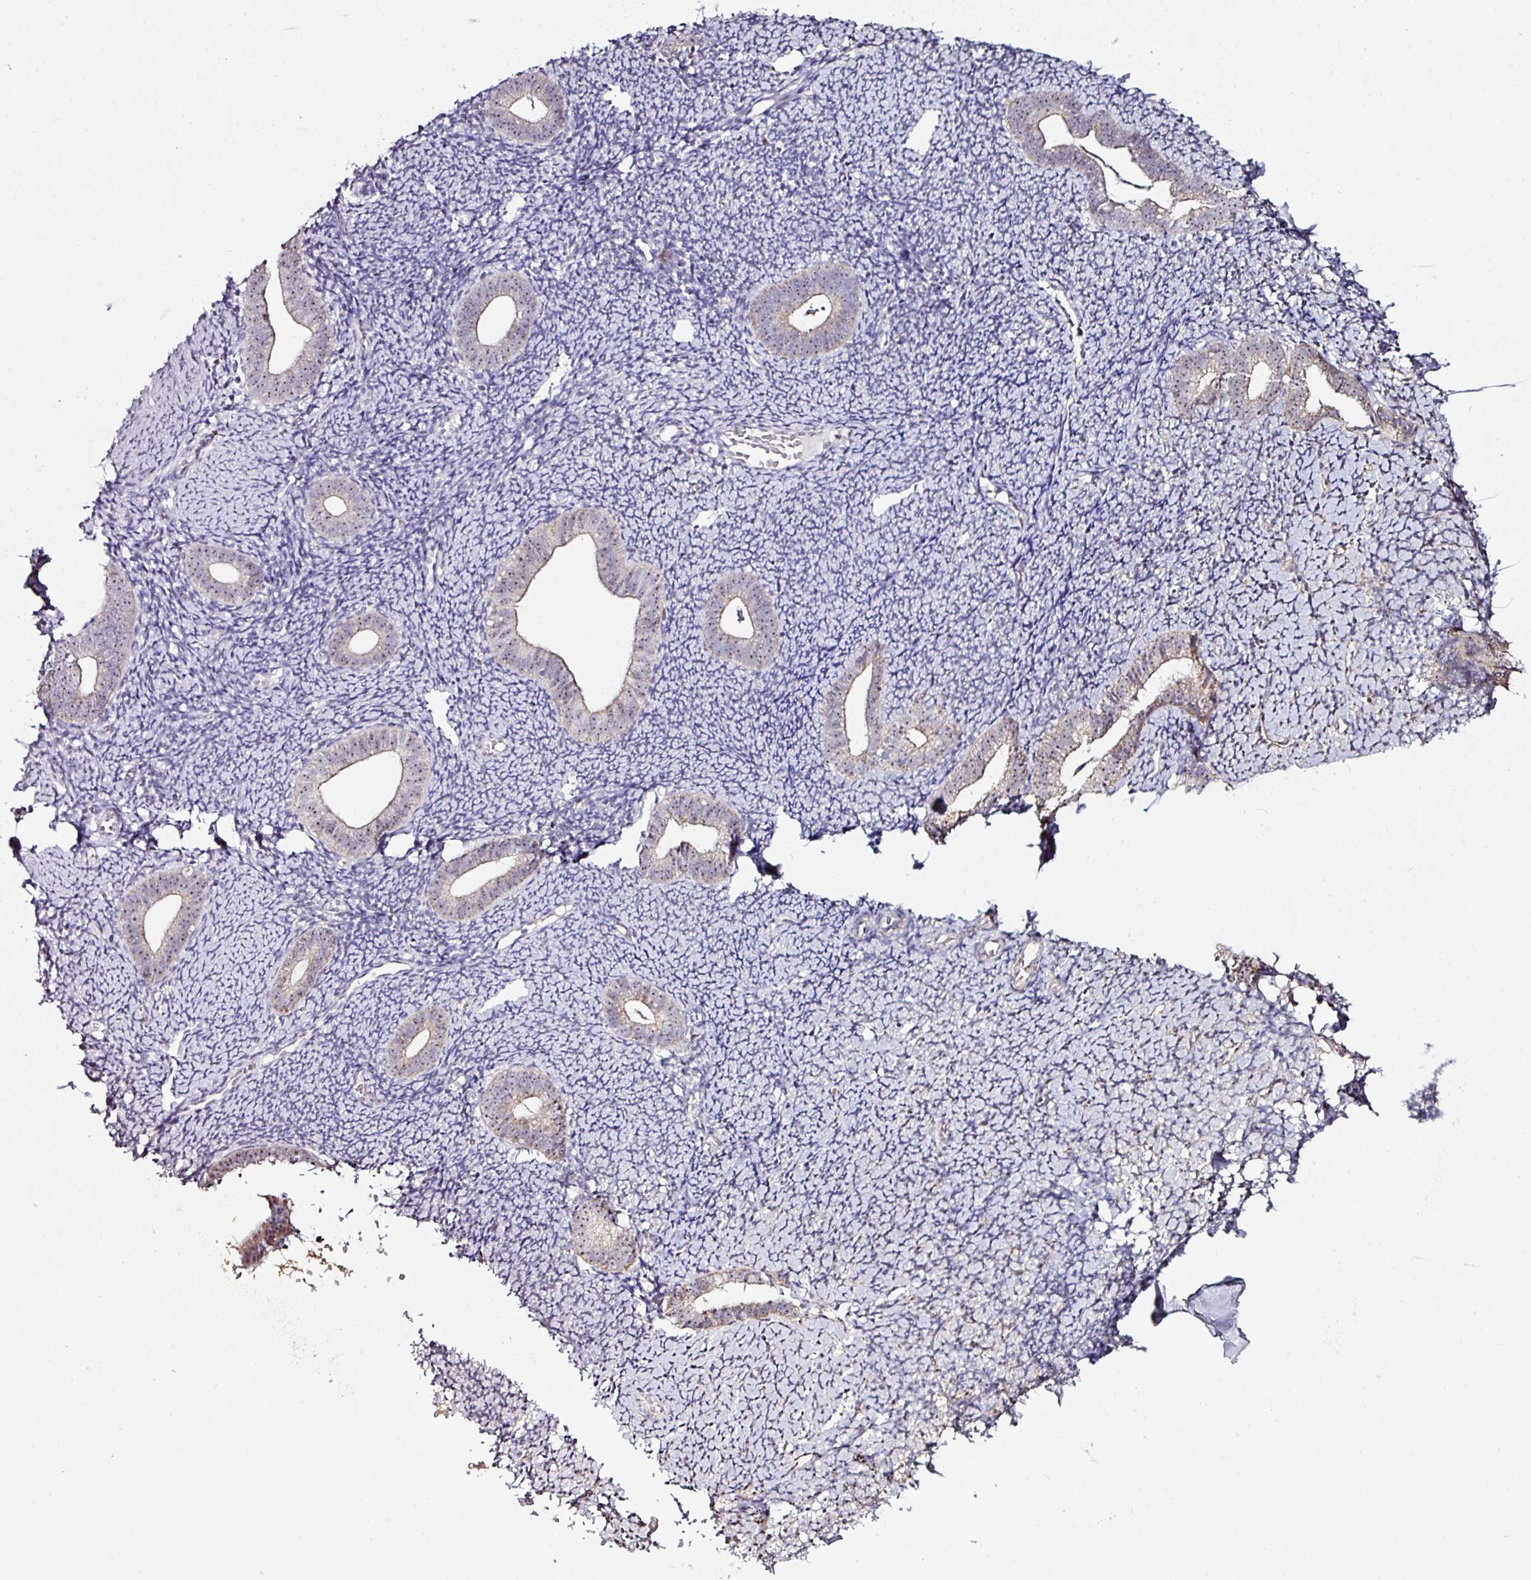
{"staining": {"intensity": "negative", "quantity": "none", "location": "none"}, "tissue": "endometrium", "cell_type": "Cells in endometrial stroma", "image_type": "normal", "snomed": [{"axis": "morphology", "description": "Normal tissue, NOS"}, {"axis": "topography", "description": "Endometrium"}], "caption": "DAB (3,3'-diaminobenzidine) immunohistochemical staining of normal endometrium exhibits no significant expression in cells in endometrial stroma. The staining was performed using DAB (3,3'-diaminobenzidine) to visualize the protein expression in brown, while the nuclei were stained in blue with hematoxylin (Magnification: 20x).", "gene": "NACC2", "patient": {"sex": "female", "age": 39}}